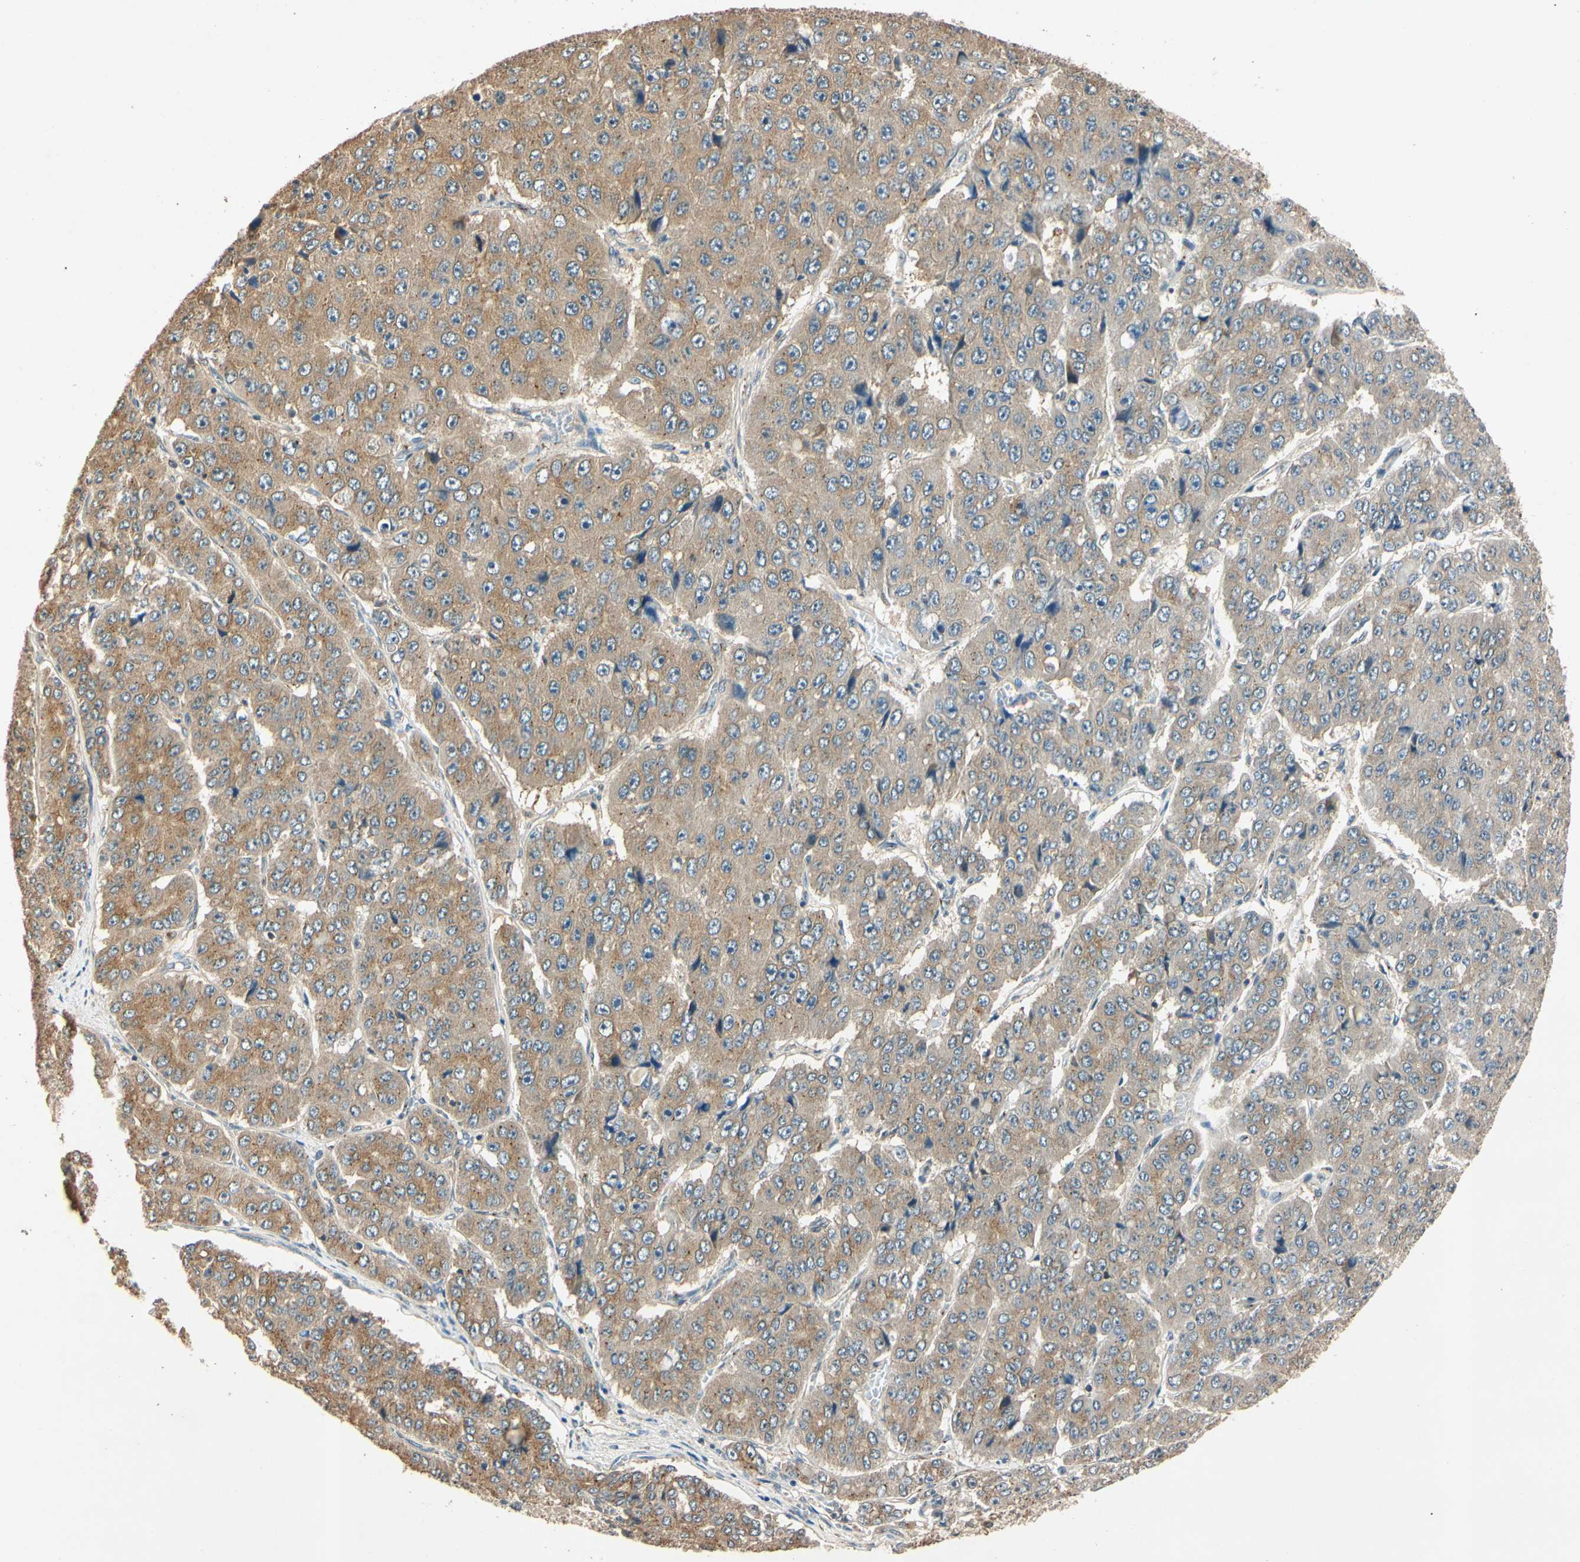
{"staining": {"intensity": "moderate", "quantity": ">75%", "location": "cytoplasmic/membranous"}, "tissue": "pancreatic cancer", "cell_type": "Tumor cells", "image_type": "cancer", "snomed": [{"axis": "morphology", "description": "Adenocarcinoma, NOS"}, {"axis": "topography", "description": "Pancreas"}], "caption": "A medium amount of moderate cytoplasmic/membranous positivity is appreciated in approximately >75% of tumor cells in pancreatic adenocarcinoma tissue. Ihc stains the protein in brown and the nuclei are stained blue.", "gene": "AKAP9", "patient": {"sex": "male", "age": 50}}